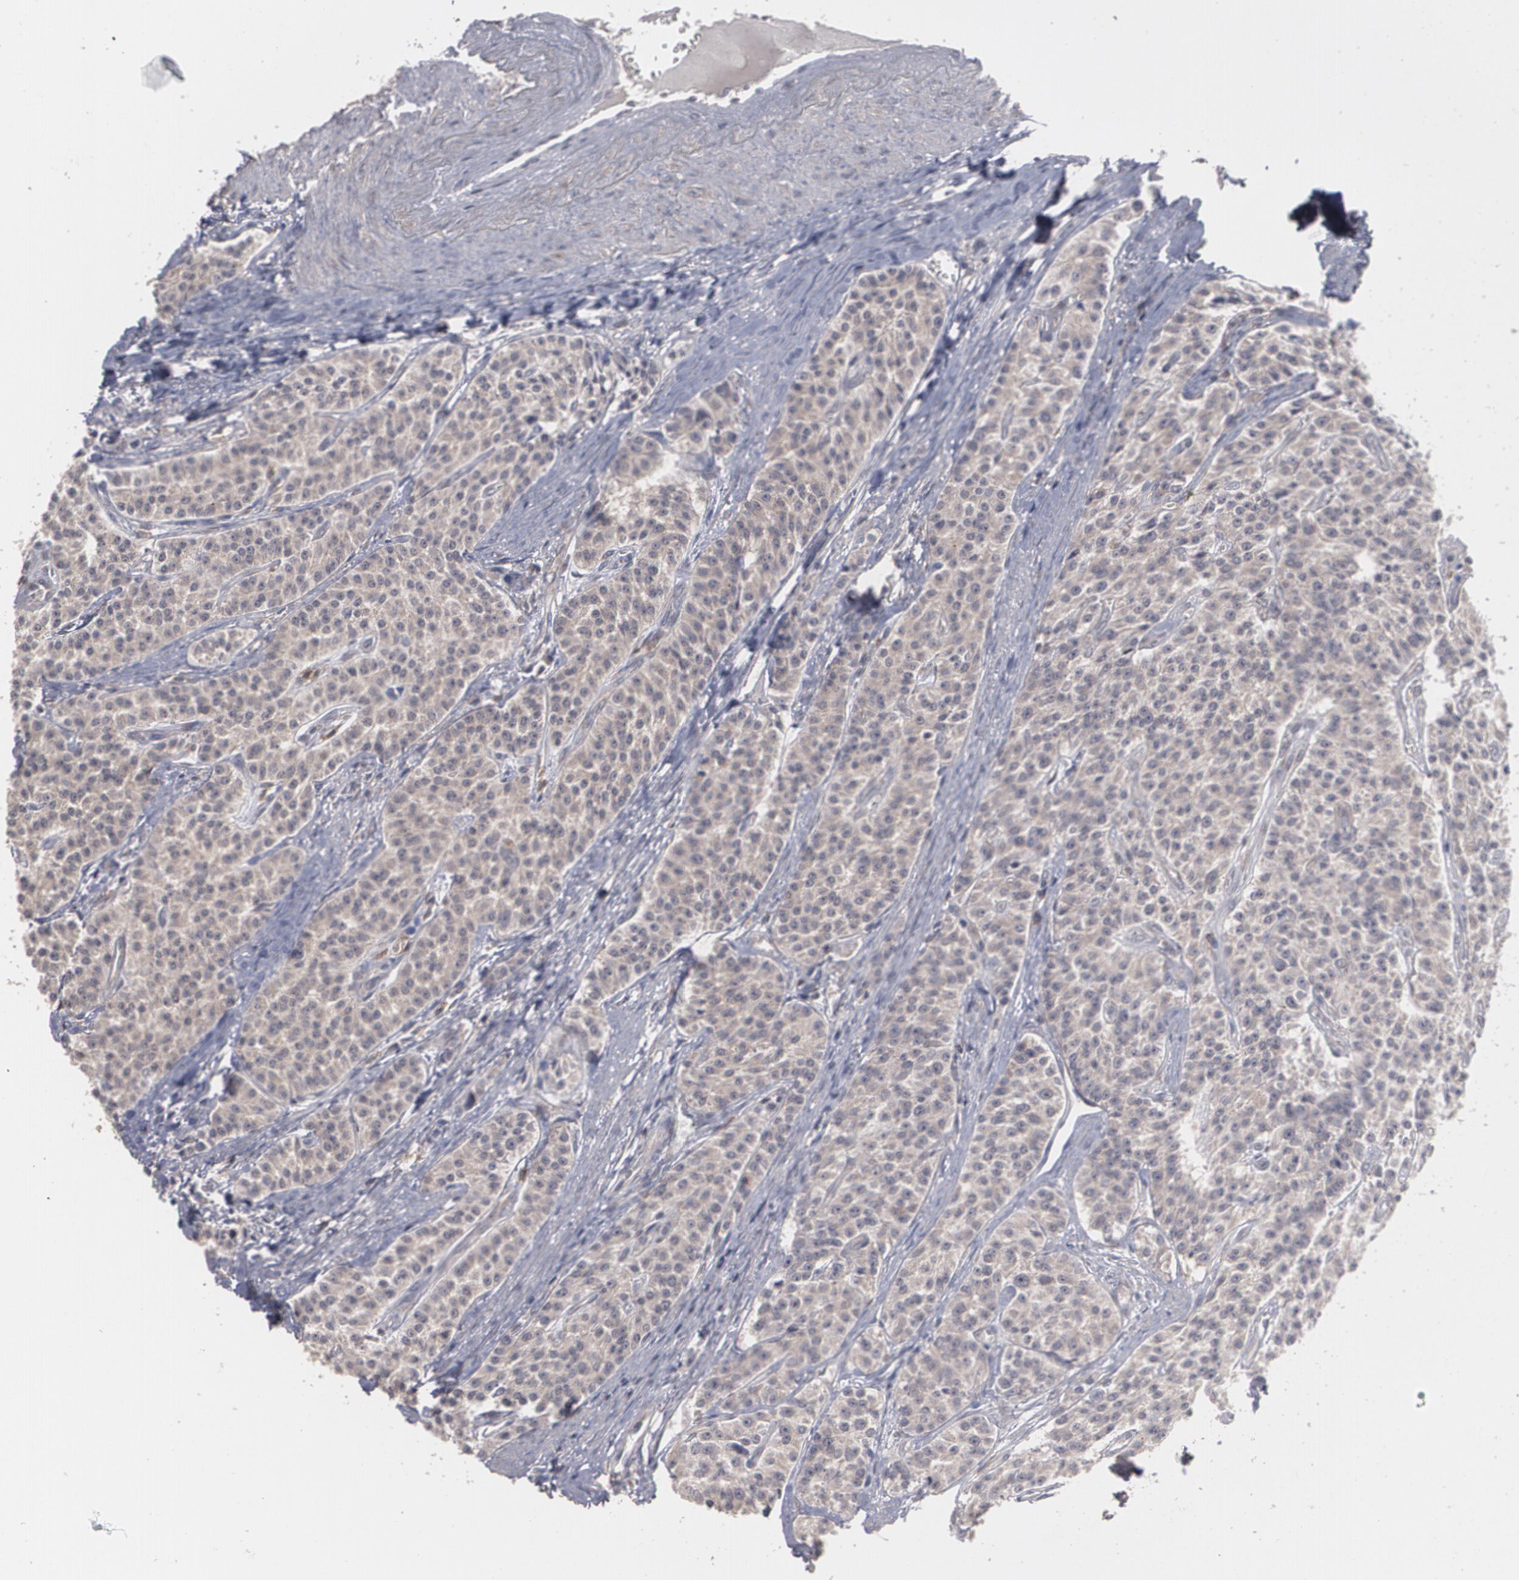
{"staining": {"intensity": "moderate", "quantity": ">75%", "location": "cytoplasmic/membranous"}, "tissue": "carcinoid", "cell_type": "Tumor cells", "image_type": "cancer", "snomed": [{"axis": "morphology", "description": "Carcinoid, malignant, NOS"}, {"axis": "topography", "description": "Stomach"}], "caption": "A medium amount of moderate cytoplasmic/membranous staining is seen in approximately >75% of tumor cells in carcinoid tissue.", "gene": "ARF6", "patient": {"sex": "female", "age": 76}}